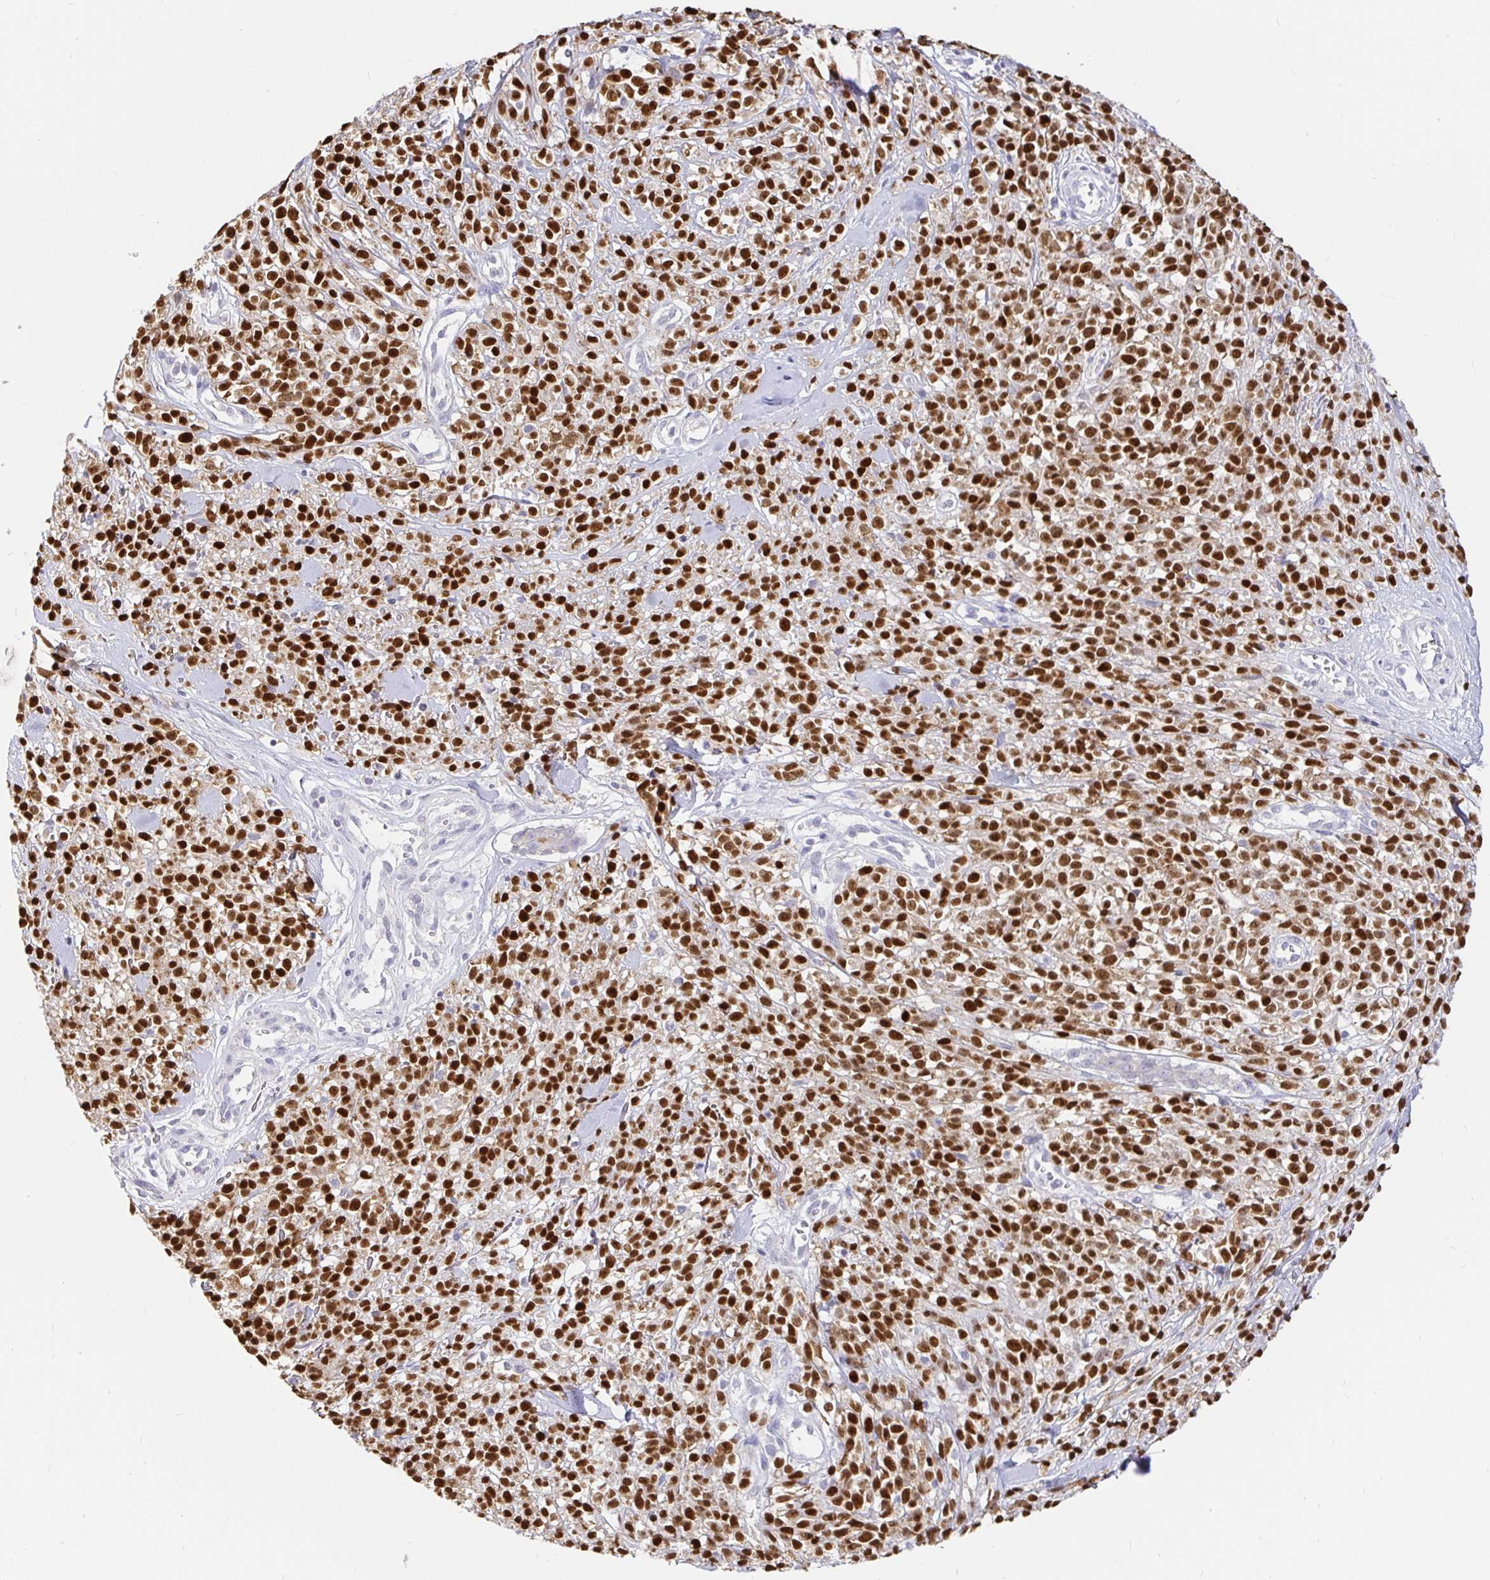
{"staining": {"intensity": "strong", "quantity": ">75%", "location": "nuclear"}, "tissue": "melanoma", "cell_type": "Tumor cells", "image_type": "cancer", "snomed": [{"axis": "morphology", "description": "Malignant melanoma, NOS"}, {"axis": "topography", "description": "Skin"}, {"axis": "topography", "description": "Skin of trunk"}], "caption": "This micrograph displays immunohistochemistry staining of human melanoma, with high strong nuclear positivity in about >75% of tumor cells.", "gene": "EZHIP", "patient": {"sex": "male", "age": 74}}